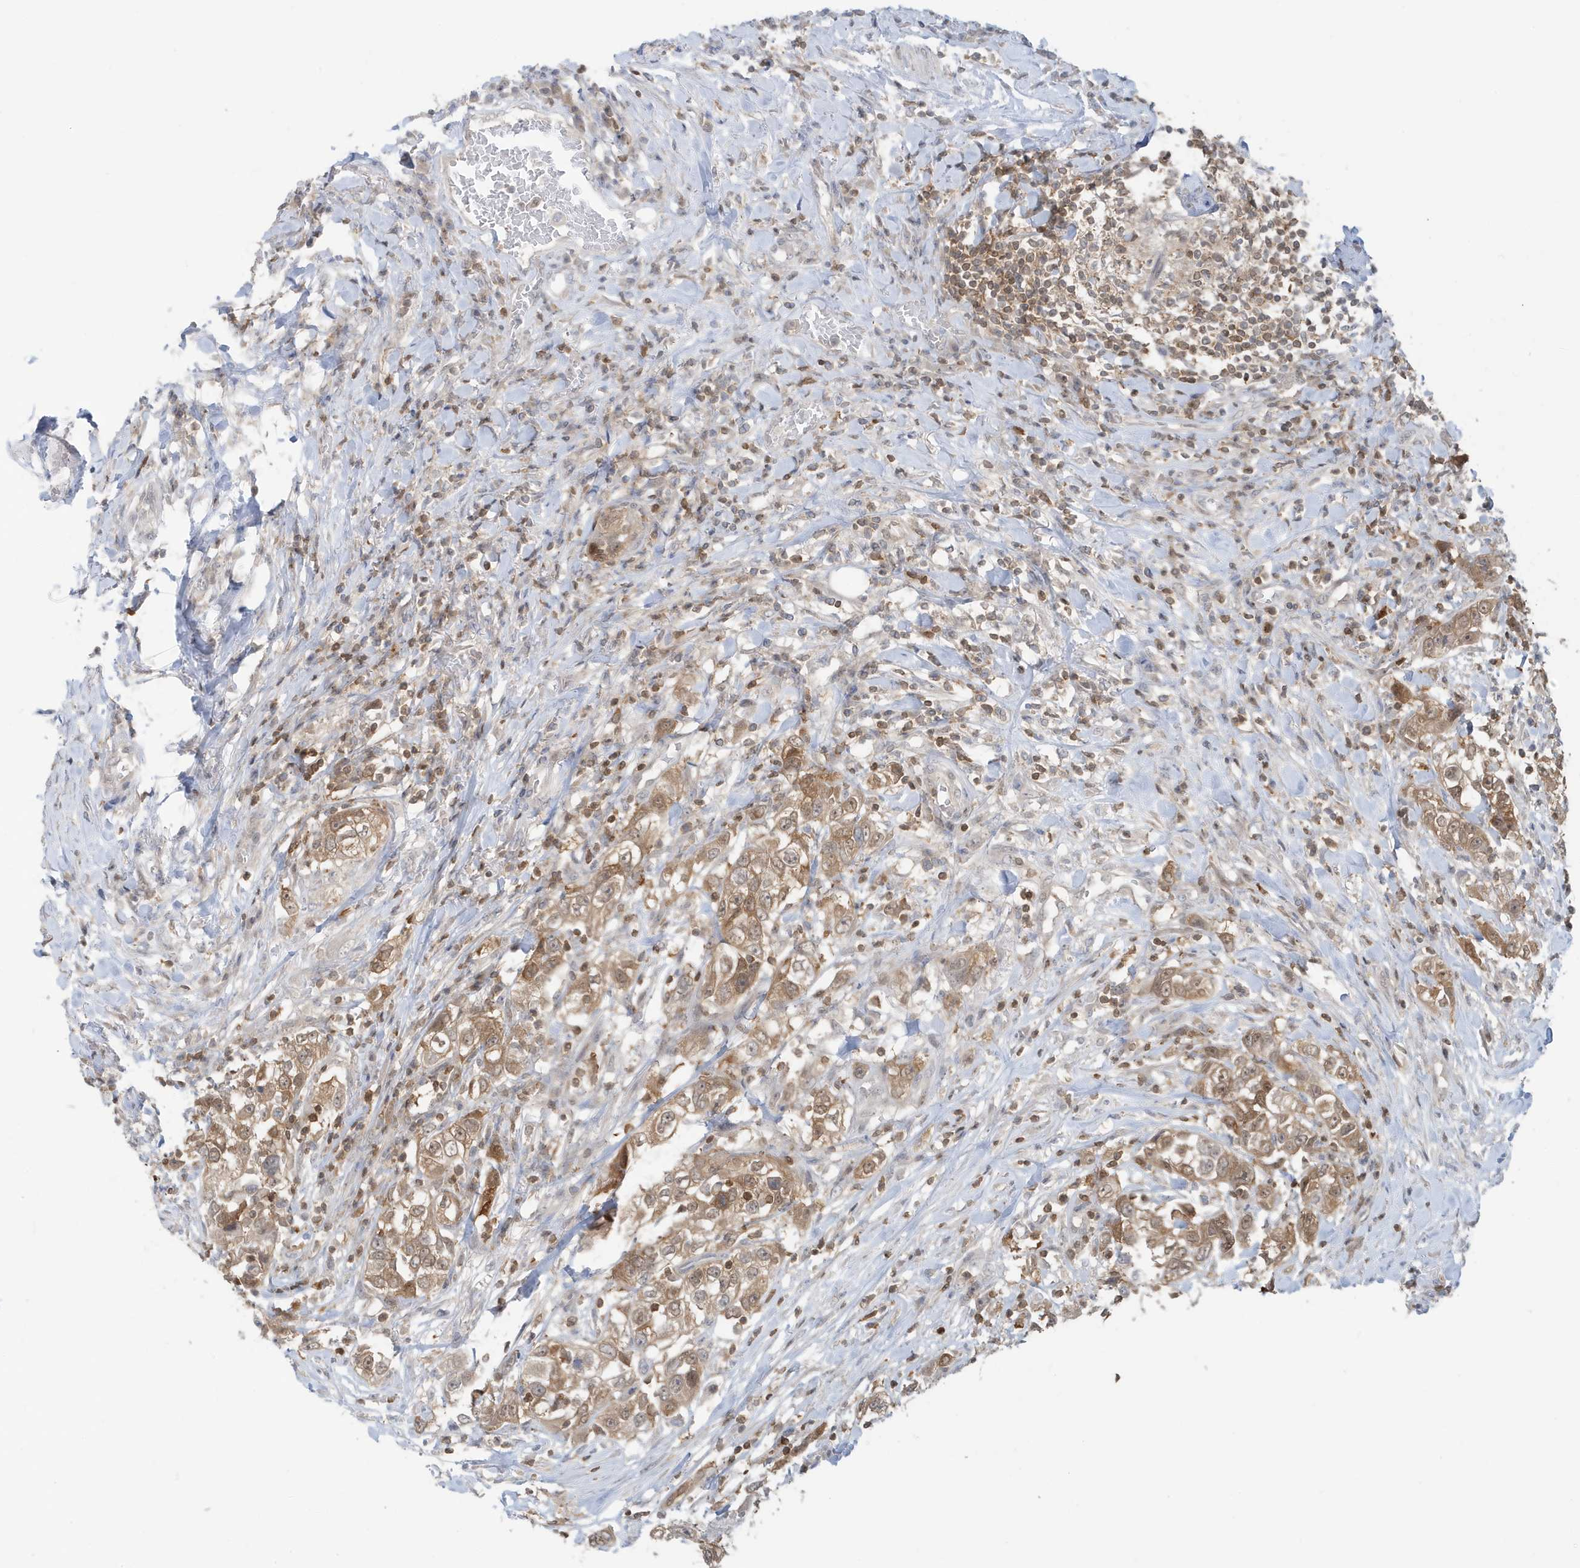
{"staining": {"intensity": "moderate", "quantity": ">75%", "location": "cytoplasmic/membranous"}, "tissue": "urothelial cancer", "cell_type": "Tumor cells", "image_type": "cancer", "snomed": [{"axis": "morphology", "description": "Urothelial carcinoma, High grade"}, {"axis": "topography", "description": "Urinary bladder"}], "caption": "Immunohistochemical staining of human urothelial cancer reveals moderate cytoplasmic/membranous protein positivity in approximately >75% of tumor cells.", "gene": "OGA", "patient": {"sex": "female", "age": 80}}